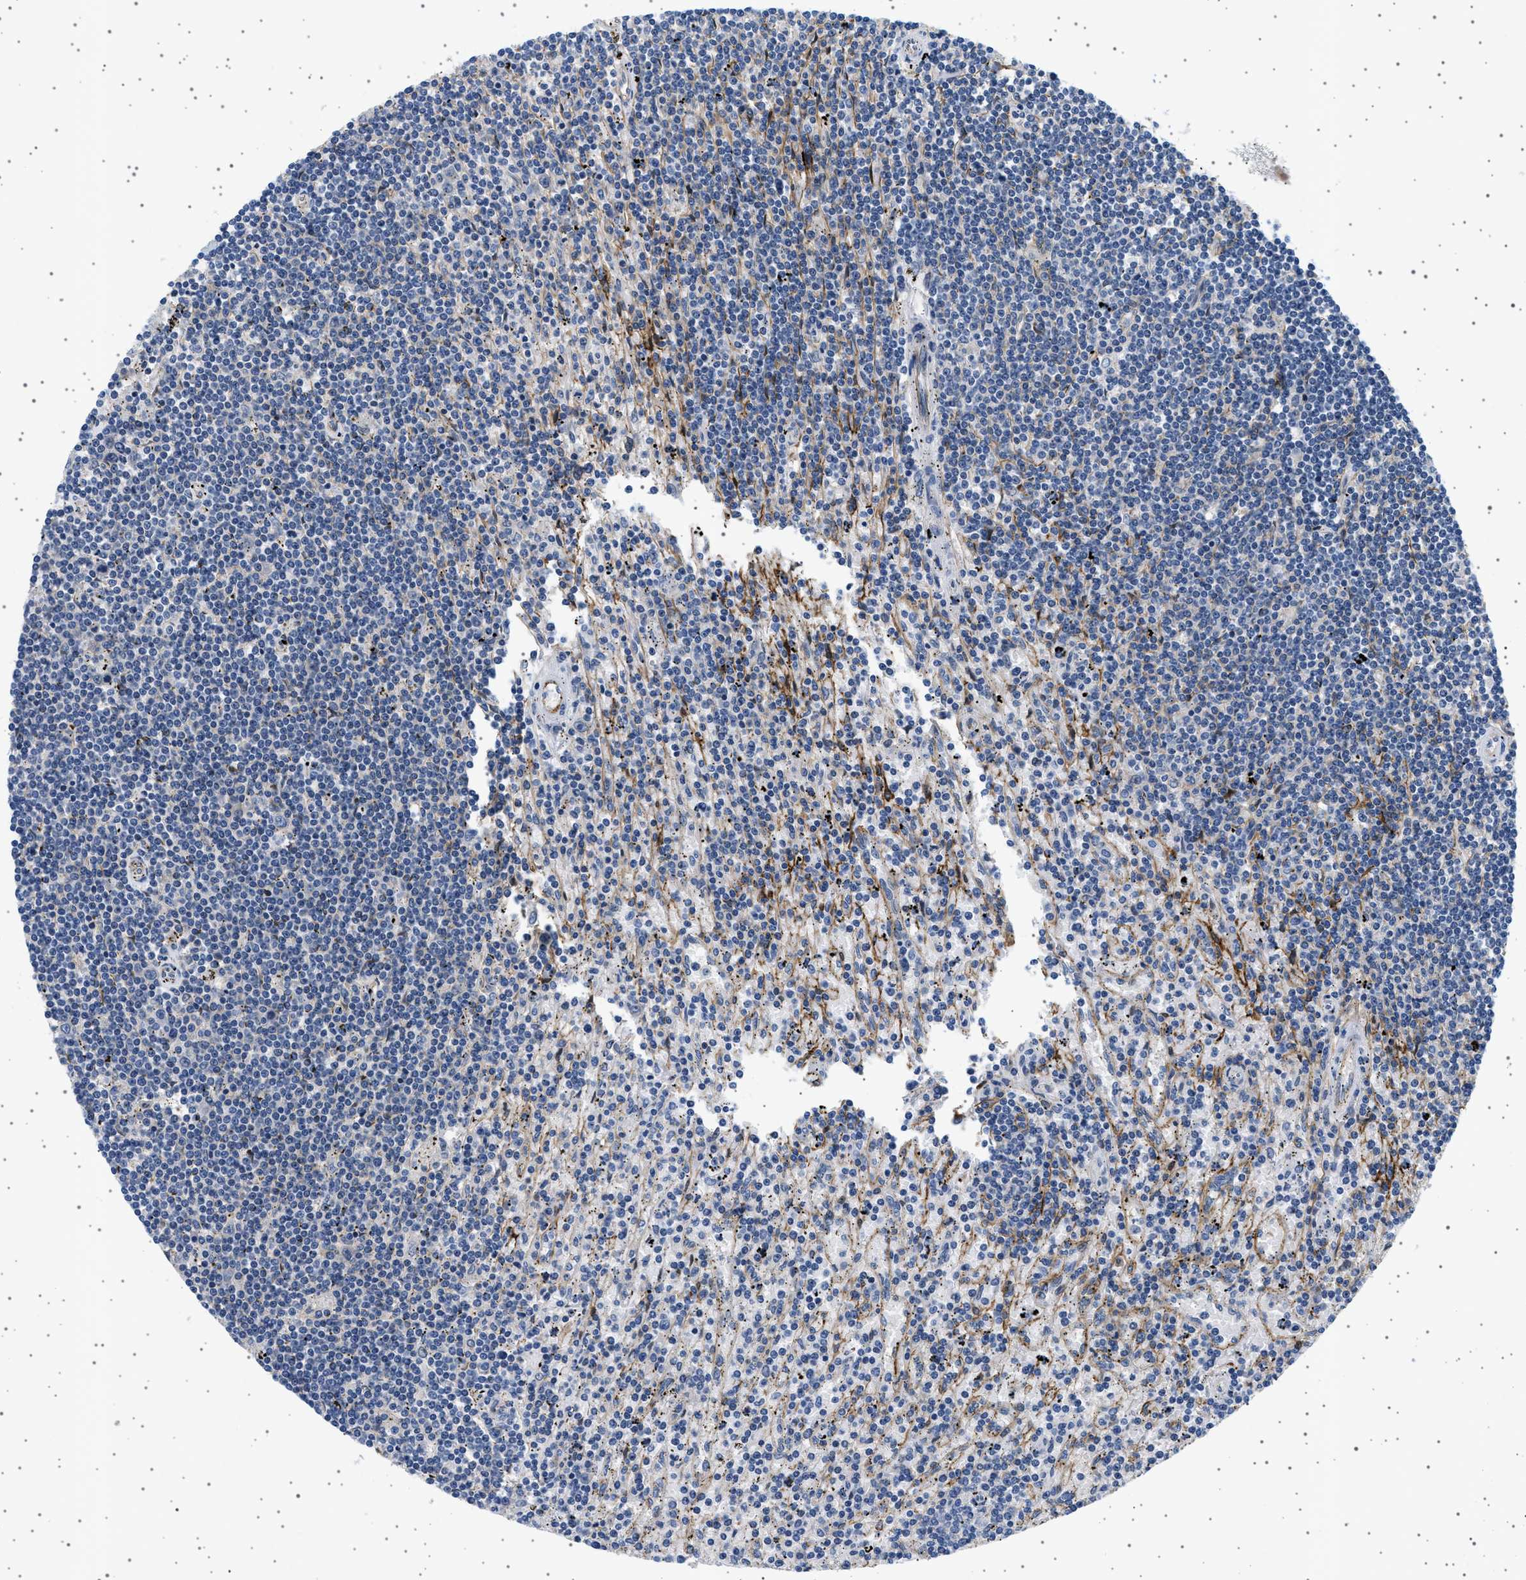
{"staining": {"intensity": "negative", "quantity": "none", "location": "none"}, "tissue": "lymphoma", "cell_type": "Tumor cells", "image_type": "cancer", "snomed": [{"axis": "morphology", "description": "Malignant lymphoma, non-Hodgkin's type, Low grade"}, {"axis": "topography", "description": "Spleen"}], "caption": "Tumor cells show no significant protein staining in low-grade malignant lymphoma, non-Hodgkin's type. The staining was performed using DAB (3,3'-diaminobenzidine) to visualize the protein expression in brown, while the nuclei were stained in blue with hematoxylin (Magnification: 20x).", "gene": "PLPP6", "patient": {"sex": "male", "age": 76}}